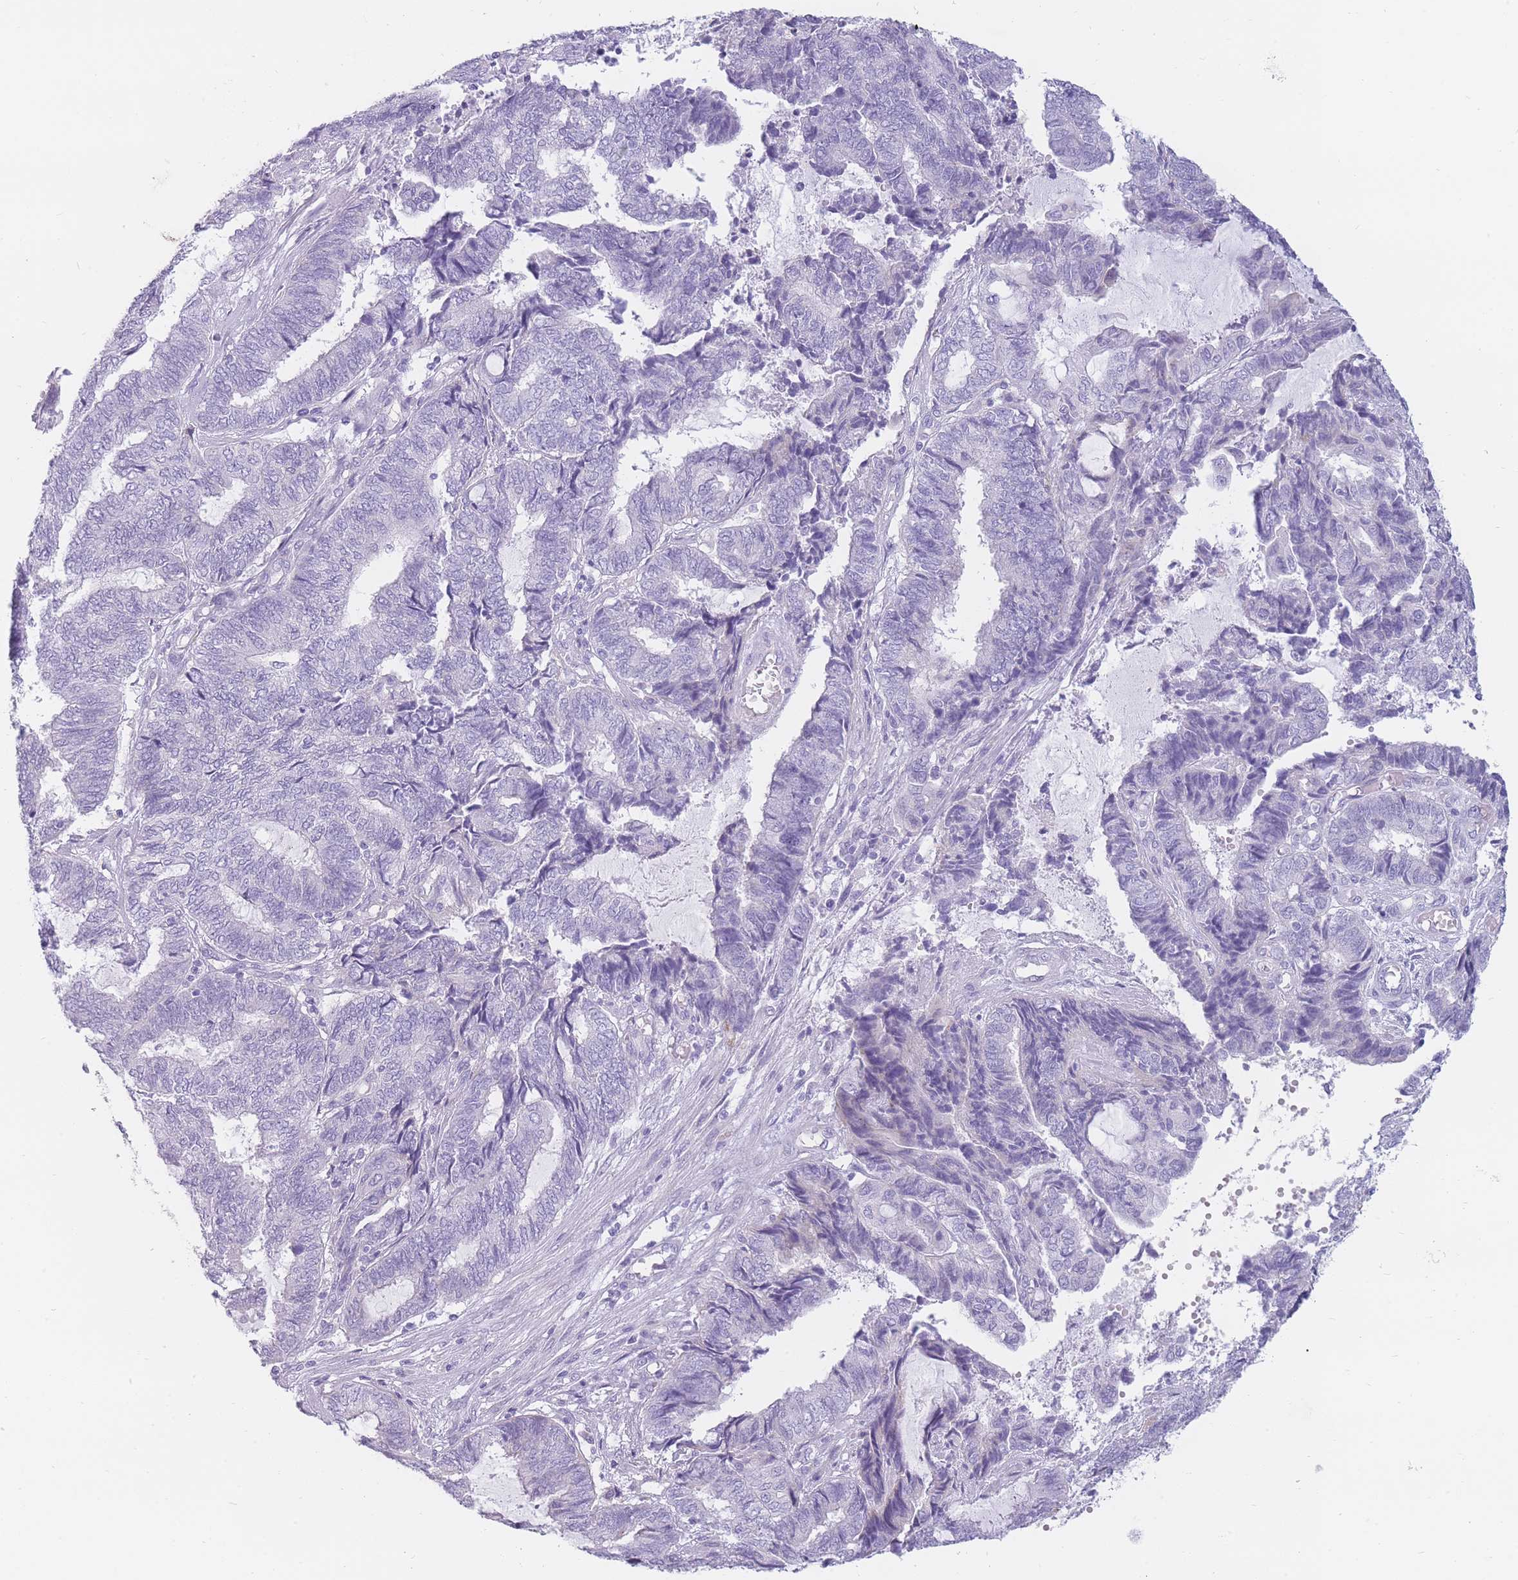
{"staining": {"intensity": "negative", "quantity": "none", "location": "none"}, "tissue": "endometrial cancer", "cell_type": "Tumor cells", "image_type": "cancer", "snomed": [{"axis": "morphology", "description": "Adenocarcinoma, NOS"}, {"axis": "topography", "description": "Uterus"}, {"axis": "topography", "description": "Endometrium"}], "caption": "A histopathology image of adenocarcinoma (endometrial) stained for a protein exhibits no brown staining in tumor cells.", "gene": "UPK1A", "patient": {"sex": "female", "age": 70}}